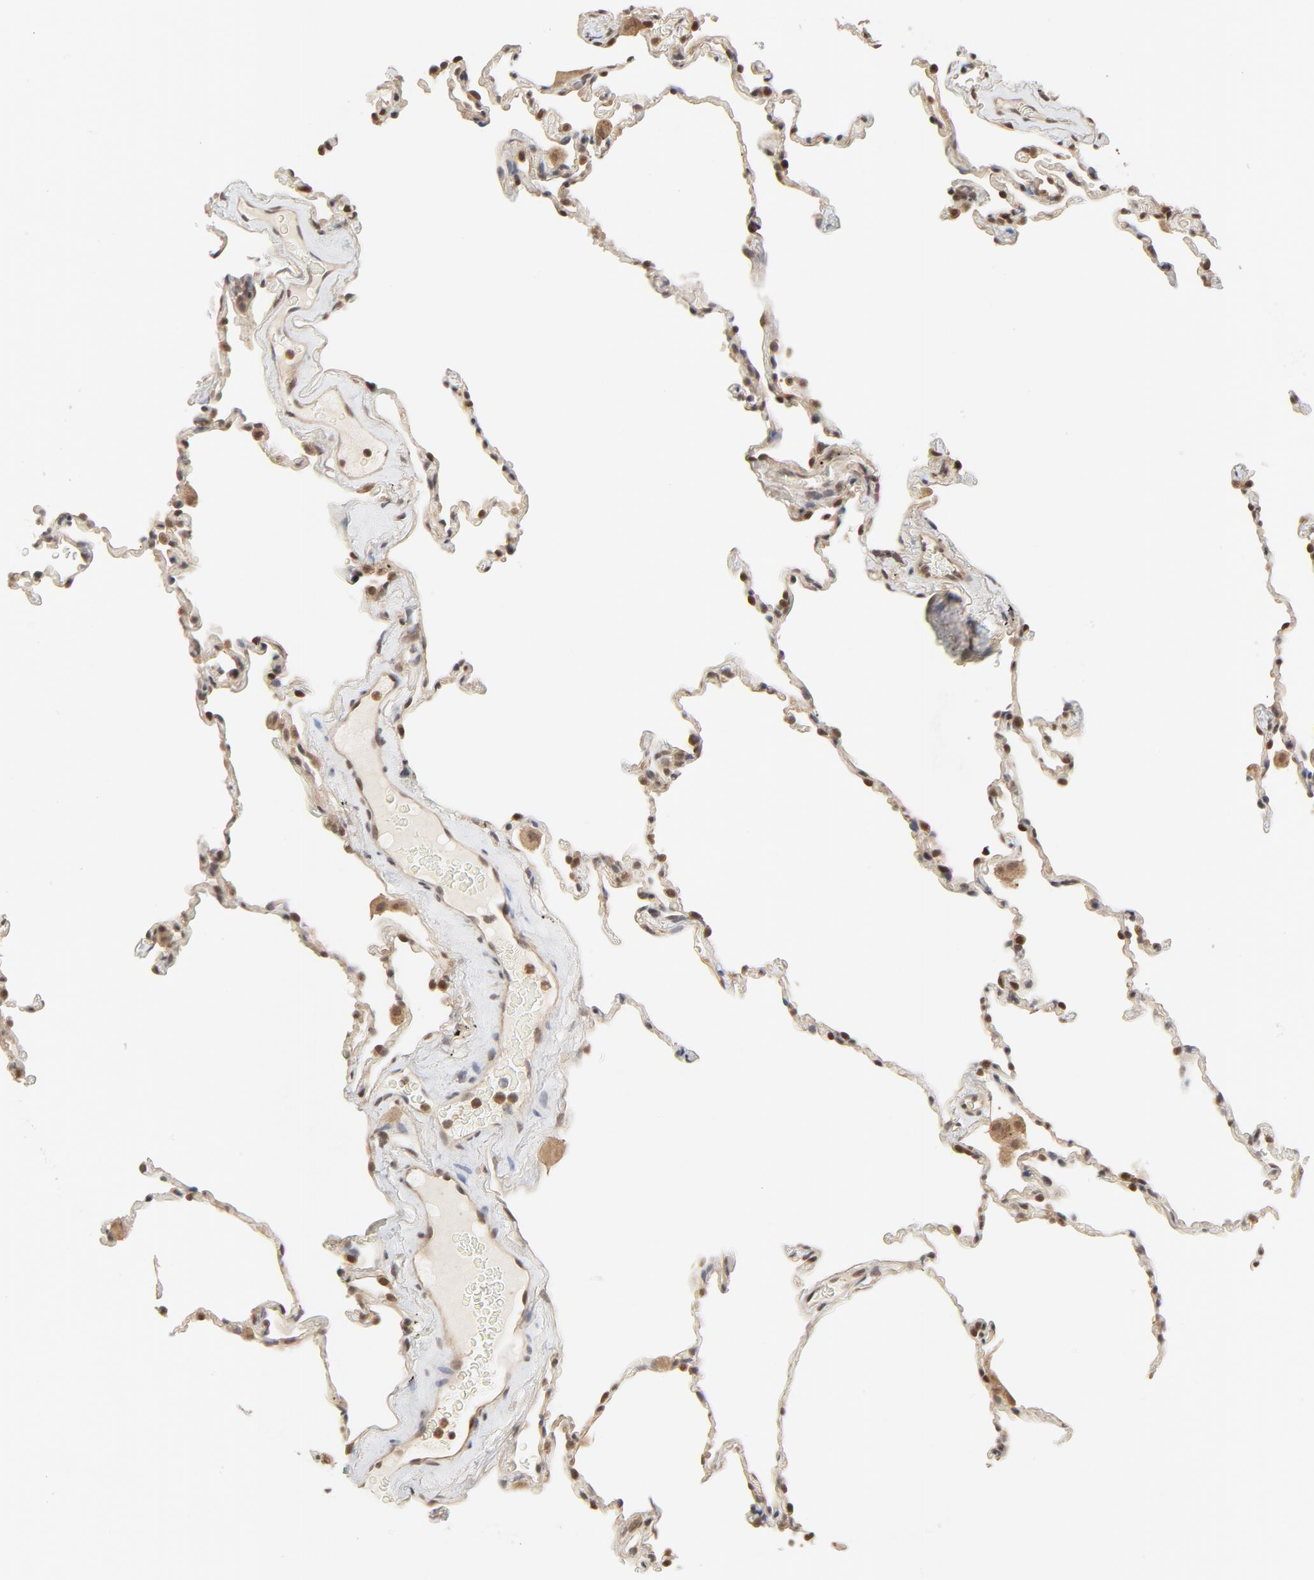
{"staining": {"intensity": "weak", "quantity": "25%-75%", "location": "cytoplasmic/membranous,nuclear"}, "tissue": "lung", "cell_type": "Alveolar cells", "image_type": "normal", "snomed": [{"axis": "morphology", "description": "Normal tissue, NOS"}, {"axis": "morphology", "description": "Soft tissue tumor metastatic"}, {"axis": "topography", "description": "Lung"}], "caption": "Immunohistochemistry (DAB (3,3'-diaminobenzidine)) staining of unremarkable lung exhibits weak cytoplasmic/membranous,nuclear protein staining in approximately 25%-75% of alveolar cells. (Stains: DAB (3,3'-diaminobenzidine) in brown, nuclei in blue, Microscopy: brightfield microscopy at high magnification).", "gene": "NEDD8", "patient": {"sex": "male", "age": 59}}